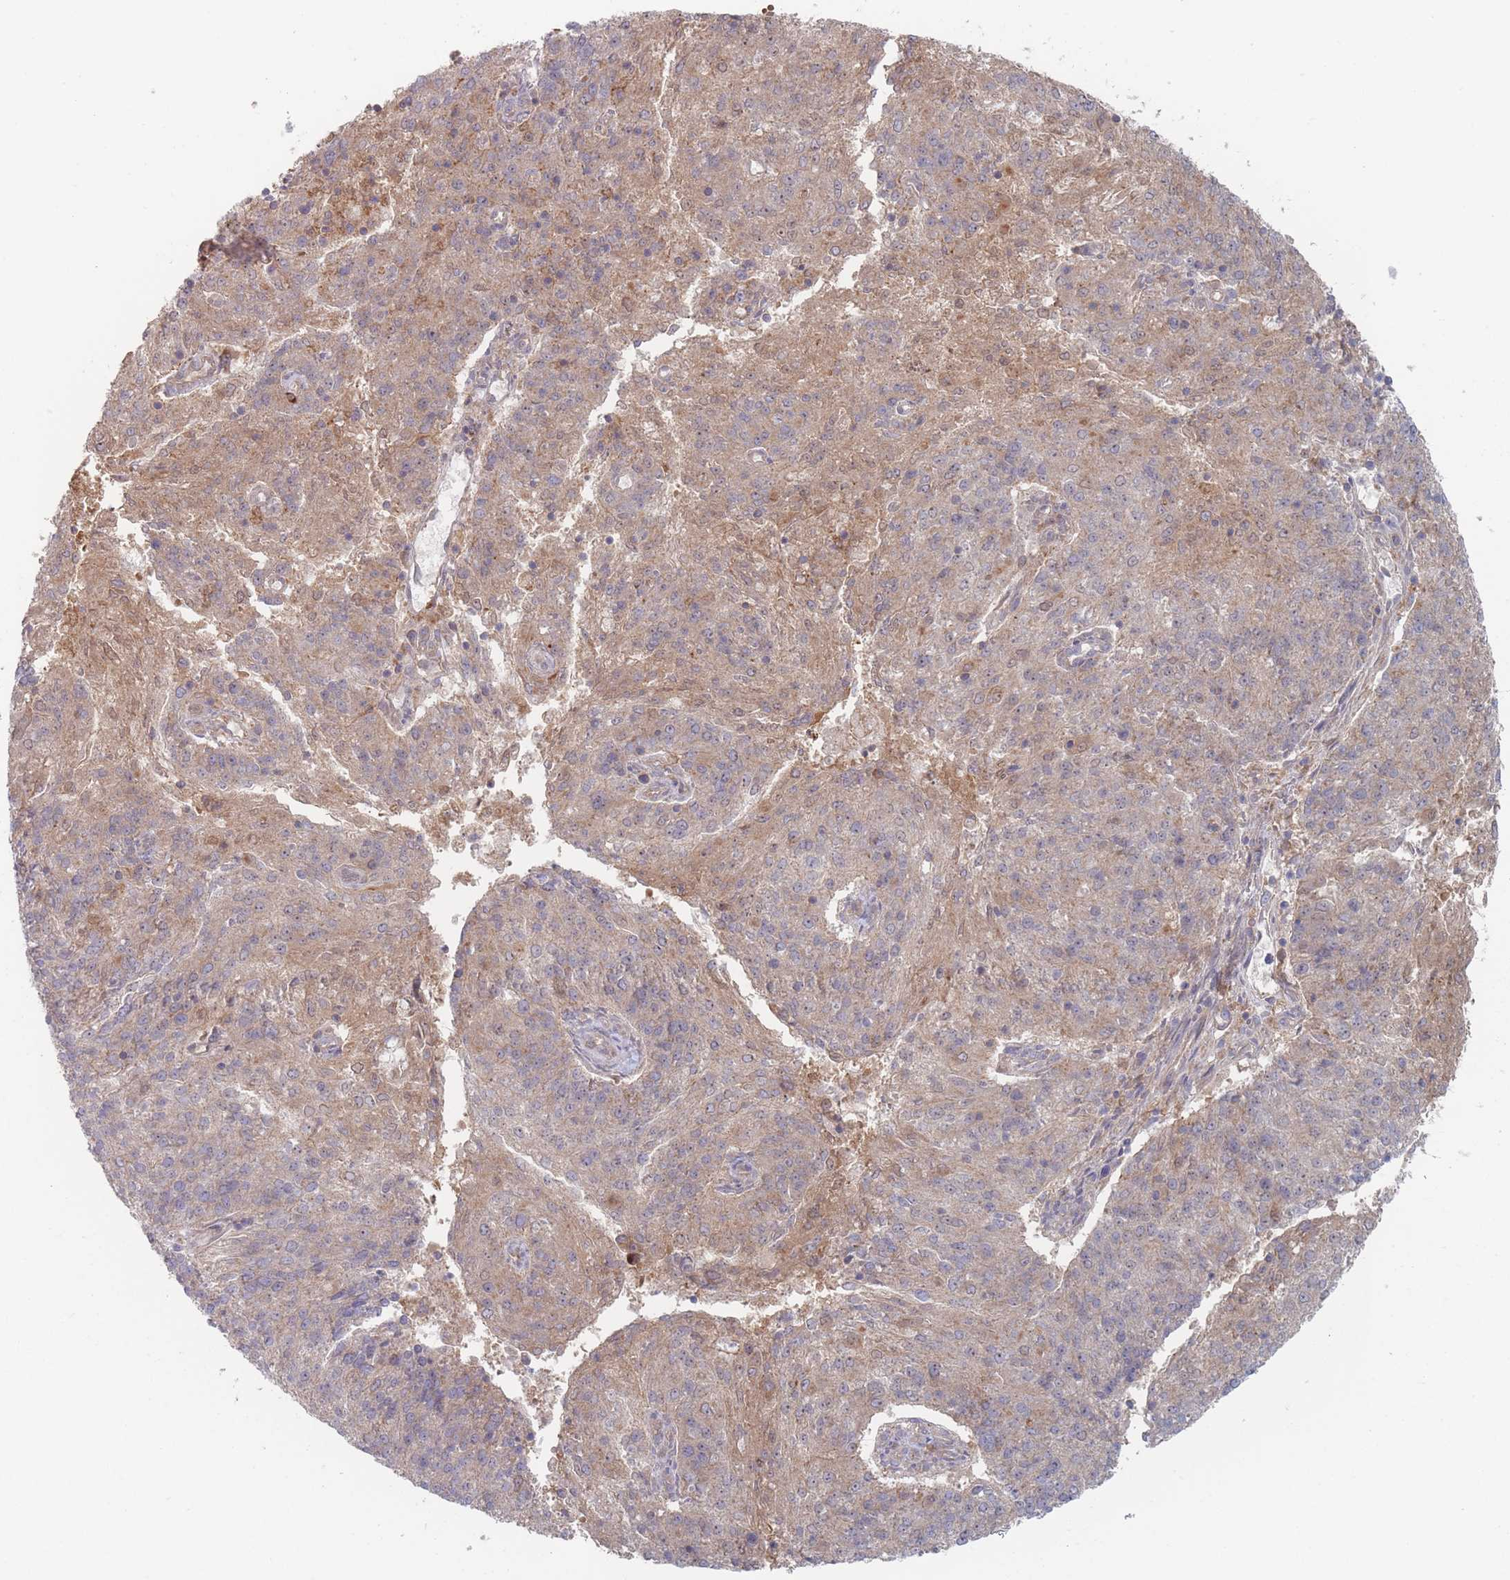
{"staining": {"intensity": "weak", "quantity": "25%-75%", "location": "cytoplasmic/membranous"}, "tissue": "endometrial cancer", "cell_type": "Tumor cells", "image_type": "cancer", "snomed": [{"axis": "morphology", "description": "Adenocarcinoma, NOS"}, {"axis": "topography", "description": "Endometrium"}], "caption": "This is an image of immunohistochemistry (IHC) staining of adenocarcinoma (endometrial), which shows weak staining in the cytoplasmic/membranous of tumor cells.", "gene": "EFCC1", "patient": {"sex": "female", "age": 82}}